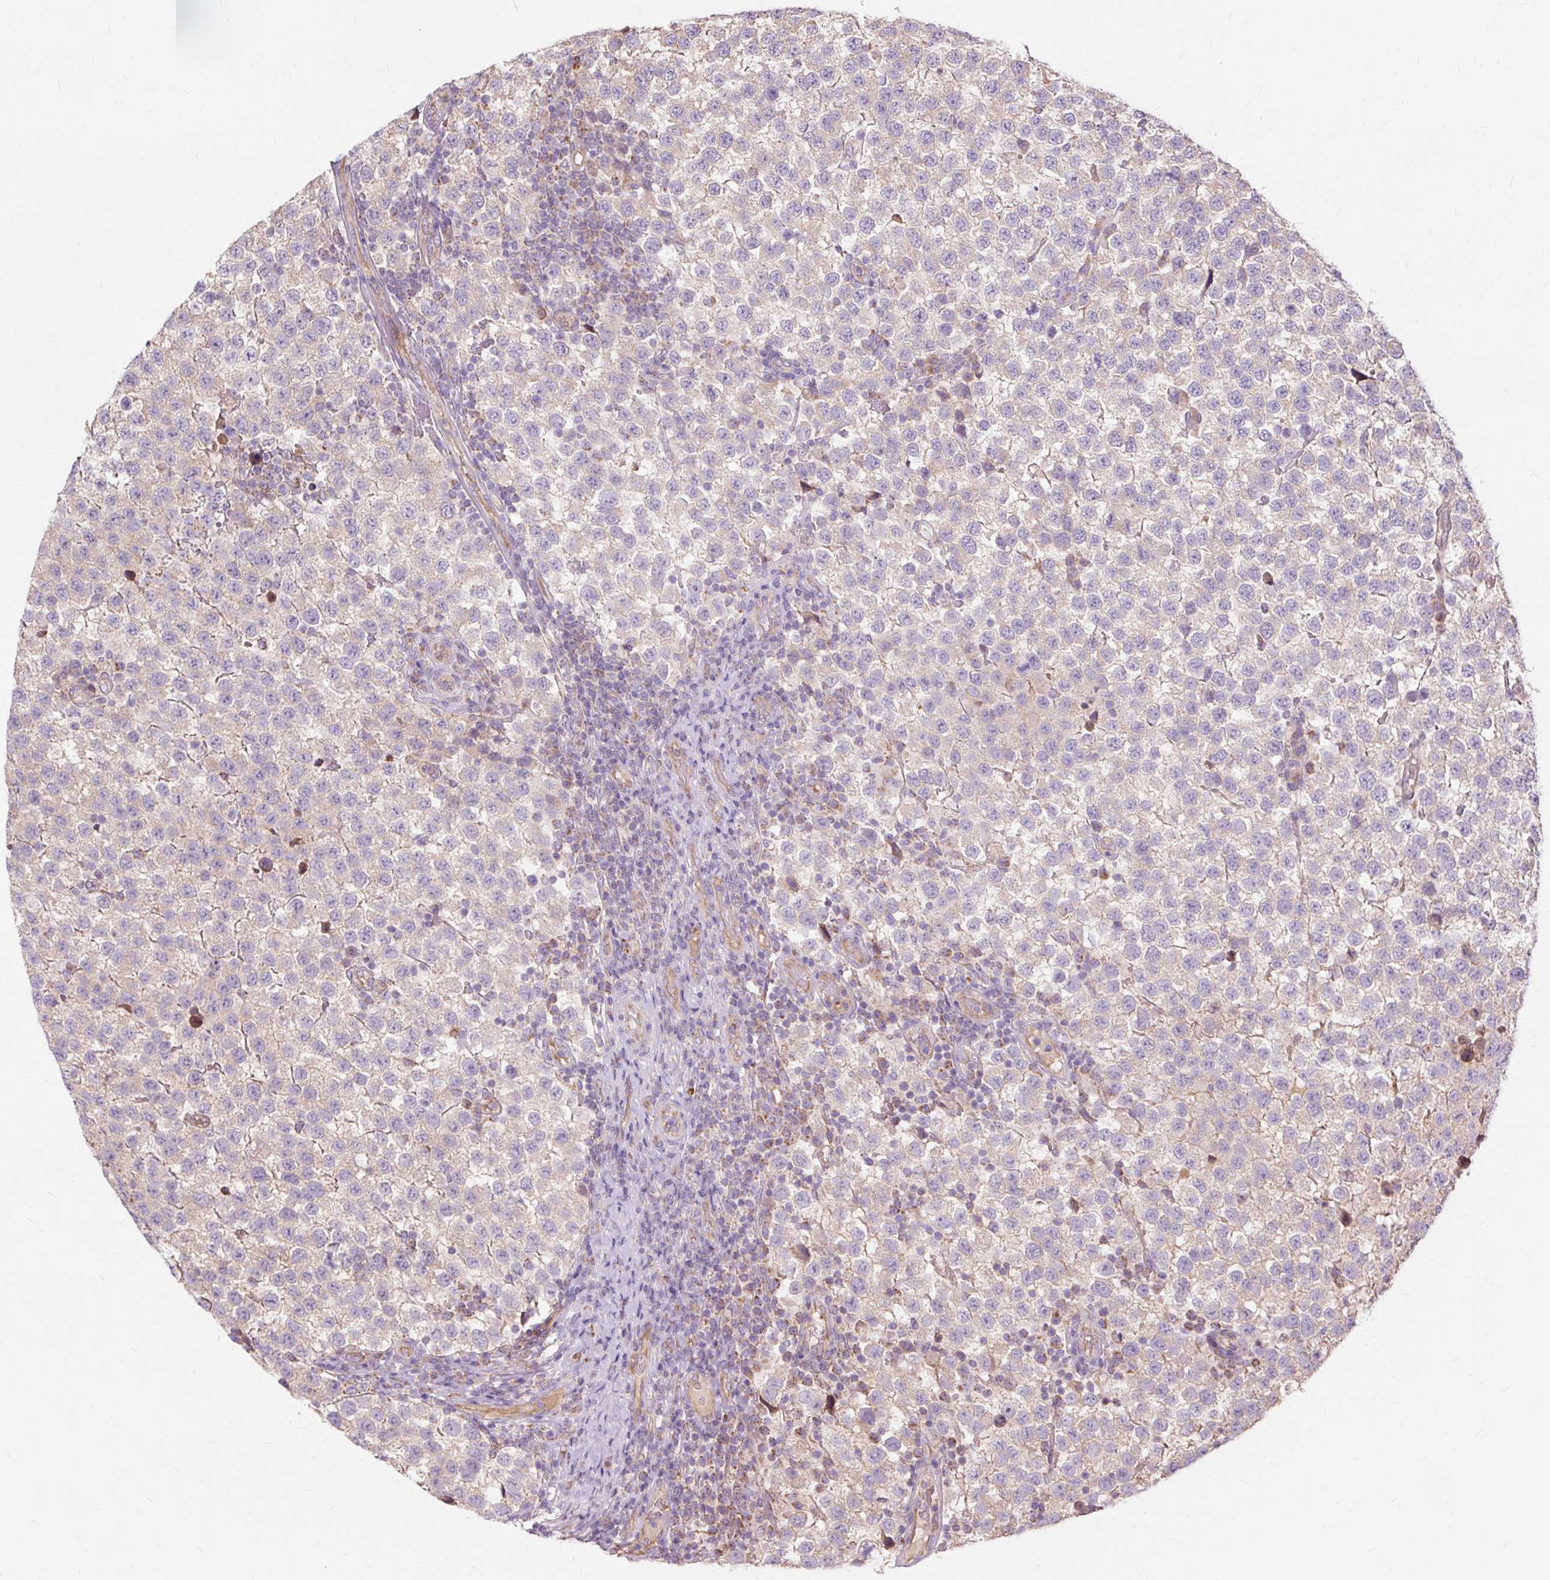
{"staining": {"intensity": "weak", "quantity": "<25%", "location": "cytoplasmic/membranous"}, "tissue": "testis cancer", "cell_type": "Tumor cells", "image_type": "cancer", "snomed": [{"axis": "morphology", "description": "Seminoma, NOS"}, {"axis": "topography", "description": "Testis"}], "caption": "High magnification brightfield microscopy of seminoma (testis) stained with DAB (3,3'-diaminobenzidine) (brown) and counterstained with hematoxylin (blue): tumor cells show no significant staining.", "gene": "PDZD2", "patient": {"sex": "male", "age": 34}}